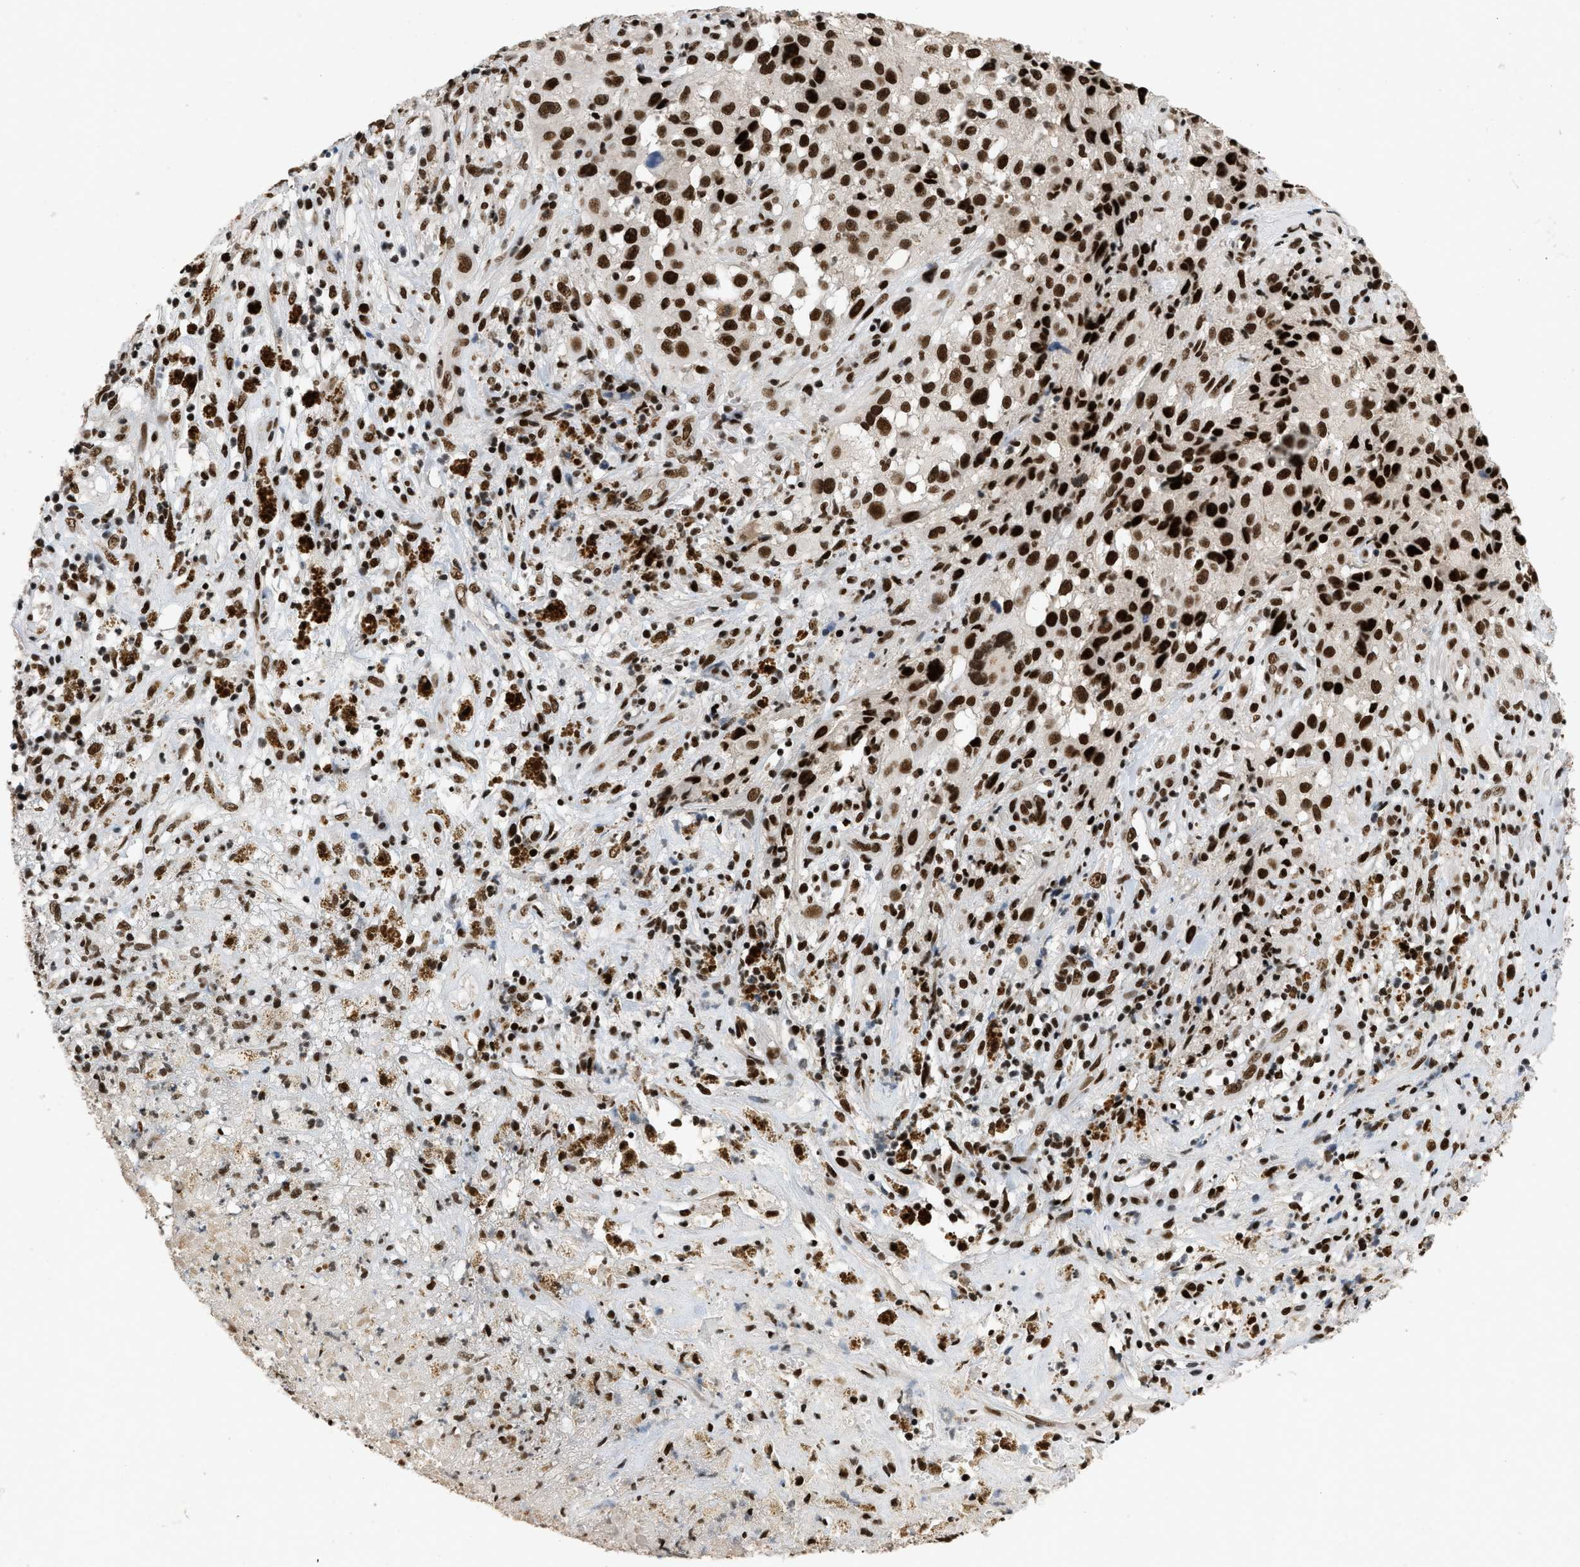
{"staining": {"intensity": "strong", "quantity": ">75%", "location": "nuclear"}, "tissue": "melanoma", "cell_type": "Tumor cells", "image_type": "cancer", "snomed": [{"axis": "morphology", "description": "Necrosis, NOS"}, {"axis": "morphology", "description": "Malignant melanoma, NOS"}, {"axis": "topography", "description": "Skin"}], "caption": "Immunohistochemistry staining of melanoma, which exhibits high levels of strong nuclear staining in about >75% of tumor cells indicating strong nuclear protein expression. The staining was performed using DAB (brown) for protein detection and nuclei were counterstained in hematoxylin (blue).", "gene": "SMARCB1", "patient": {"sex": "female", "age": 87}}